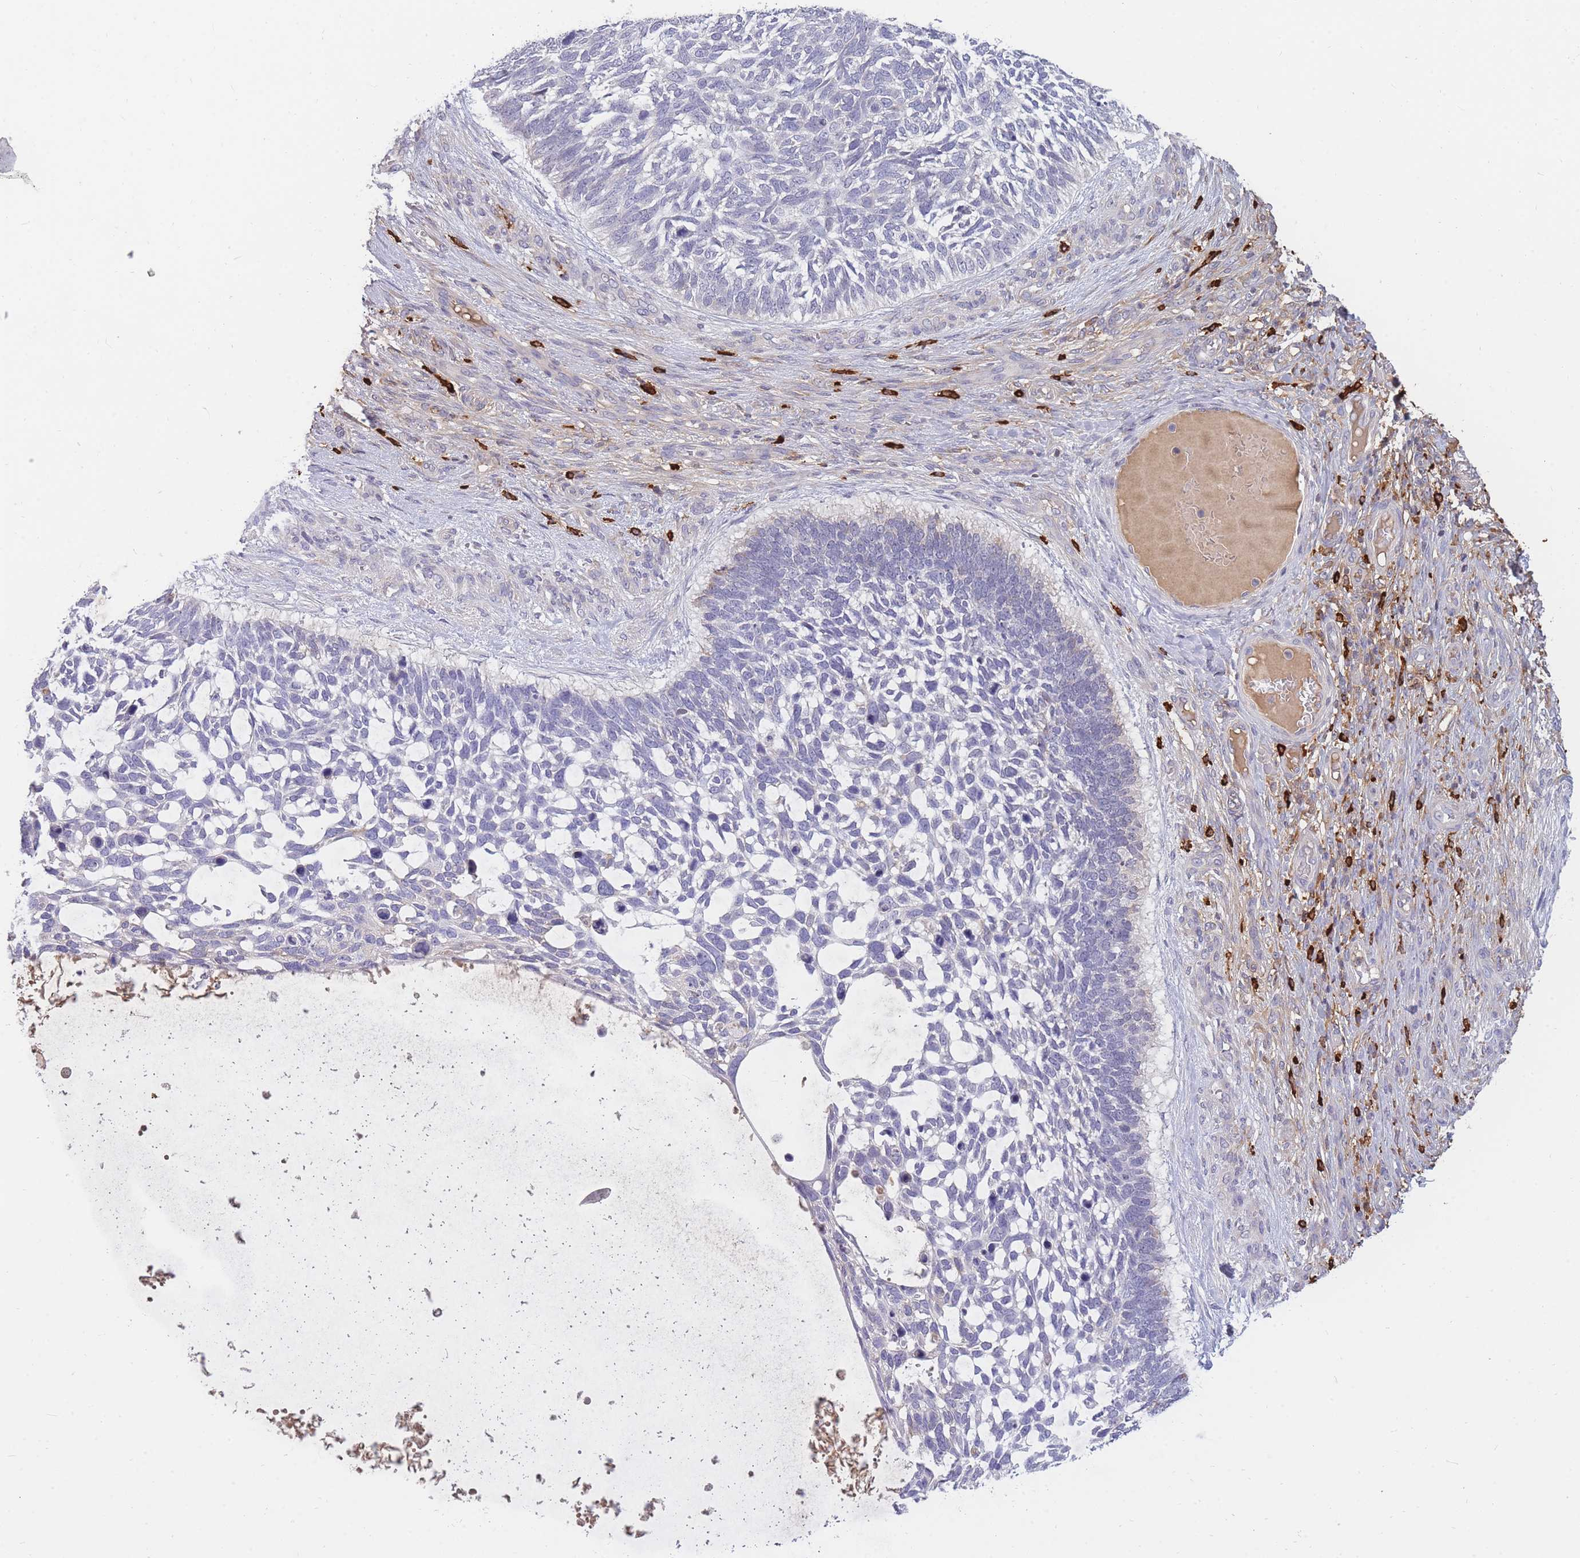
{"staining": {"intensity": "negative", "quantity": "none", "location": "none"}, "tissue": "skin cancer", "cell_type": "Tumor cells", "image_type": "cancer", "snomed": [{"axis": "morphology", "description": "Basal cell carcinoma"}, {"axis": "topography", "description": "Skin"}], "caption": "Tumor cells show no significant expression in skin basal cell carcinoma.", "gene": "TPSD1", "patient": {"sex": "male", "age": 88}}